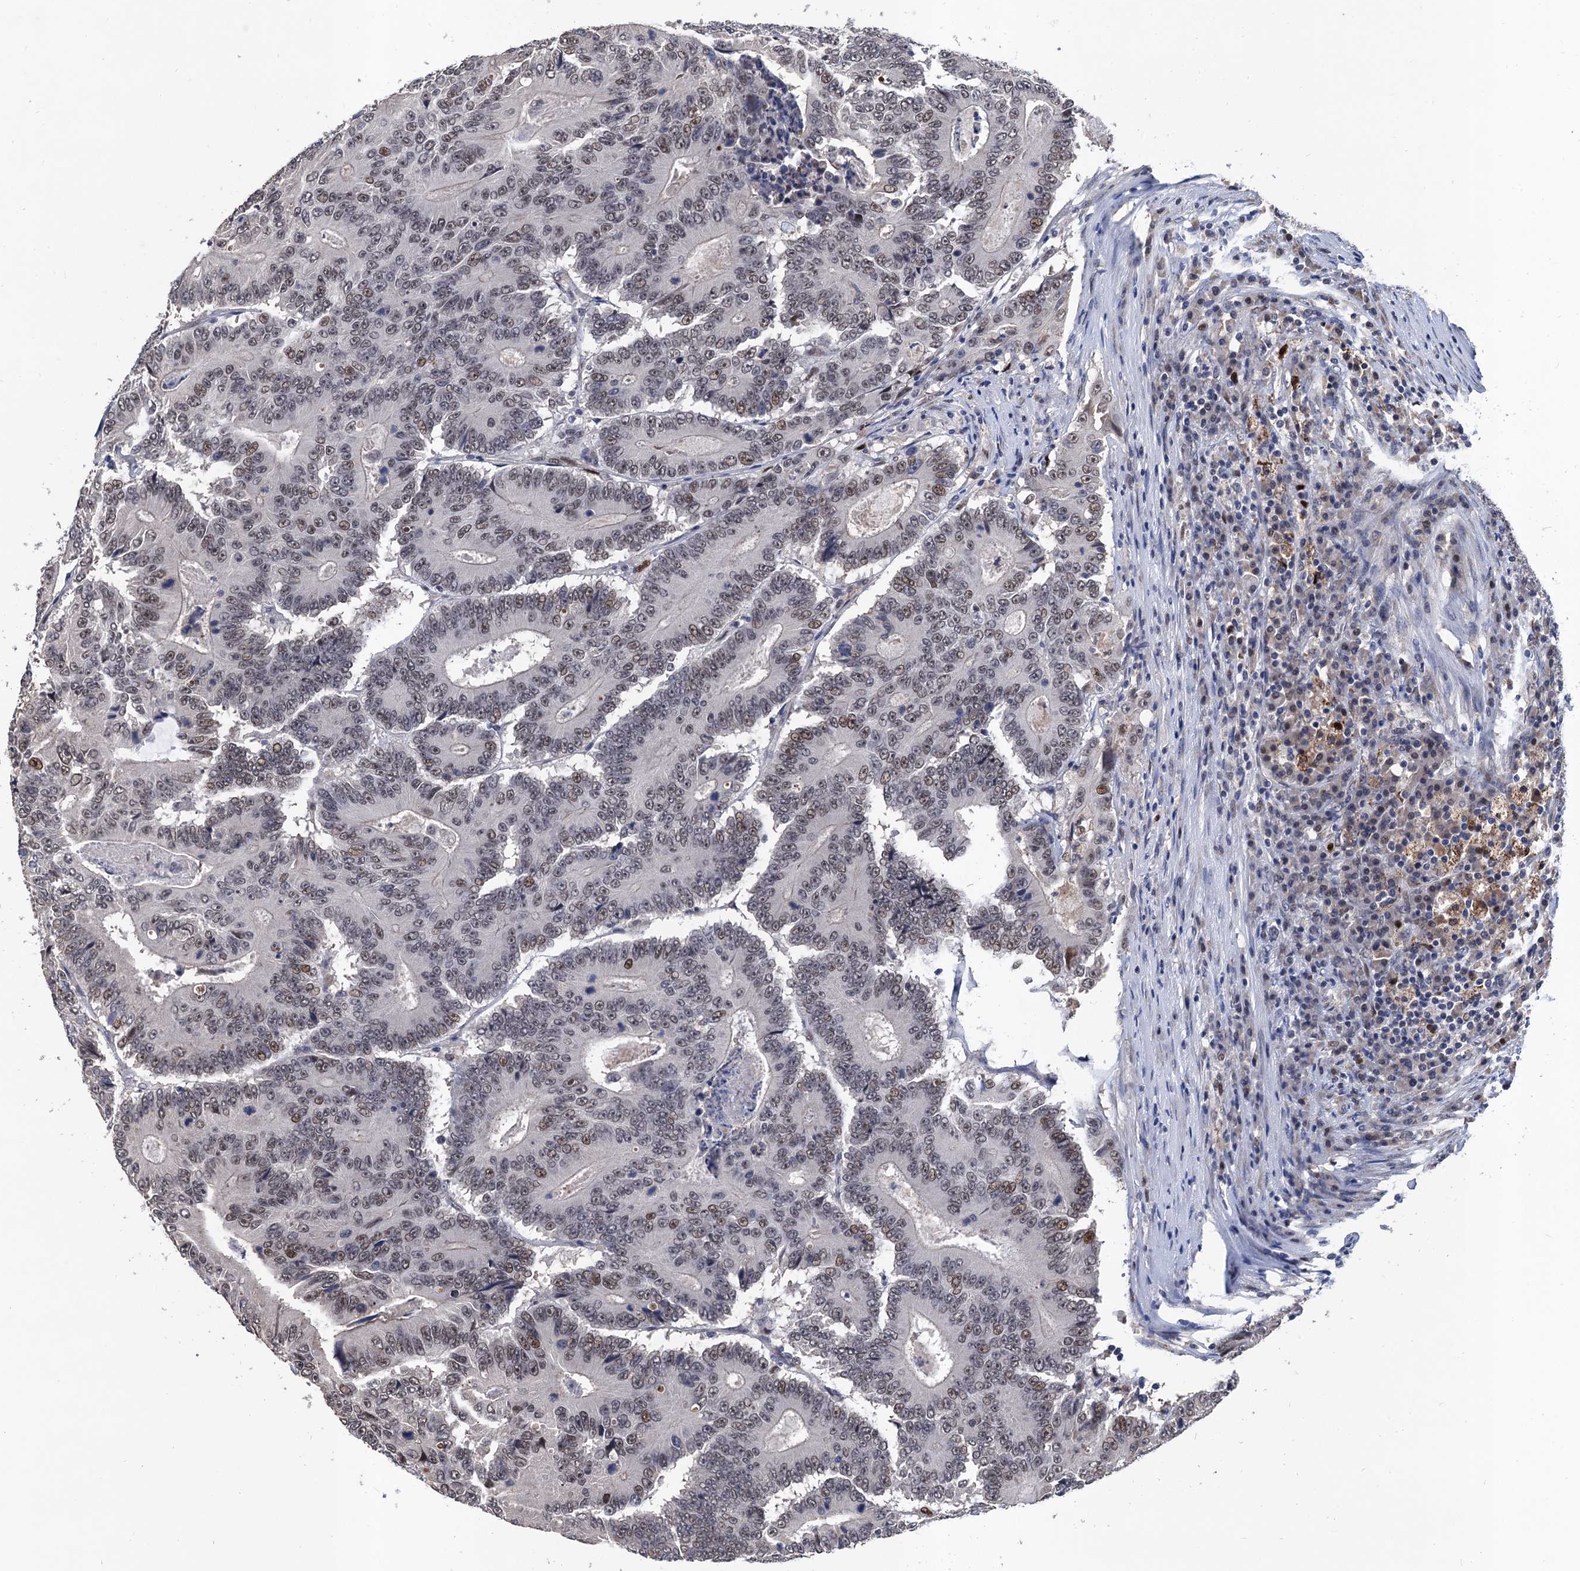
{"staining": {"intensity": "moderate", "quantity": "<25%", "location": "nuclear"}, "tissue": "colorectal cancer", "cell_type": "Tumor cells", "image_type": "cancer", "snomed": [{"axis": "morphology", "description": "Adenocarcinoma, NOS"}, {"axis": "topography", "description": "Colon"}], "caption": "Moderate nuclear staining is appreciated in approximately <25% of tumor cells in colorectal cancer.", "gene": "TSEN34", "patient": {"sex": "male", "age": 83}}